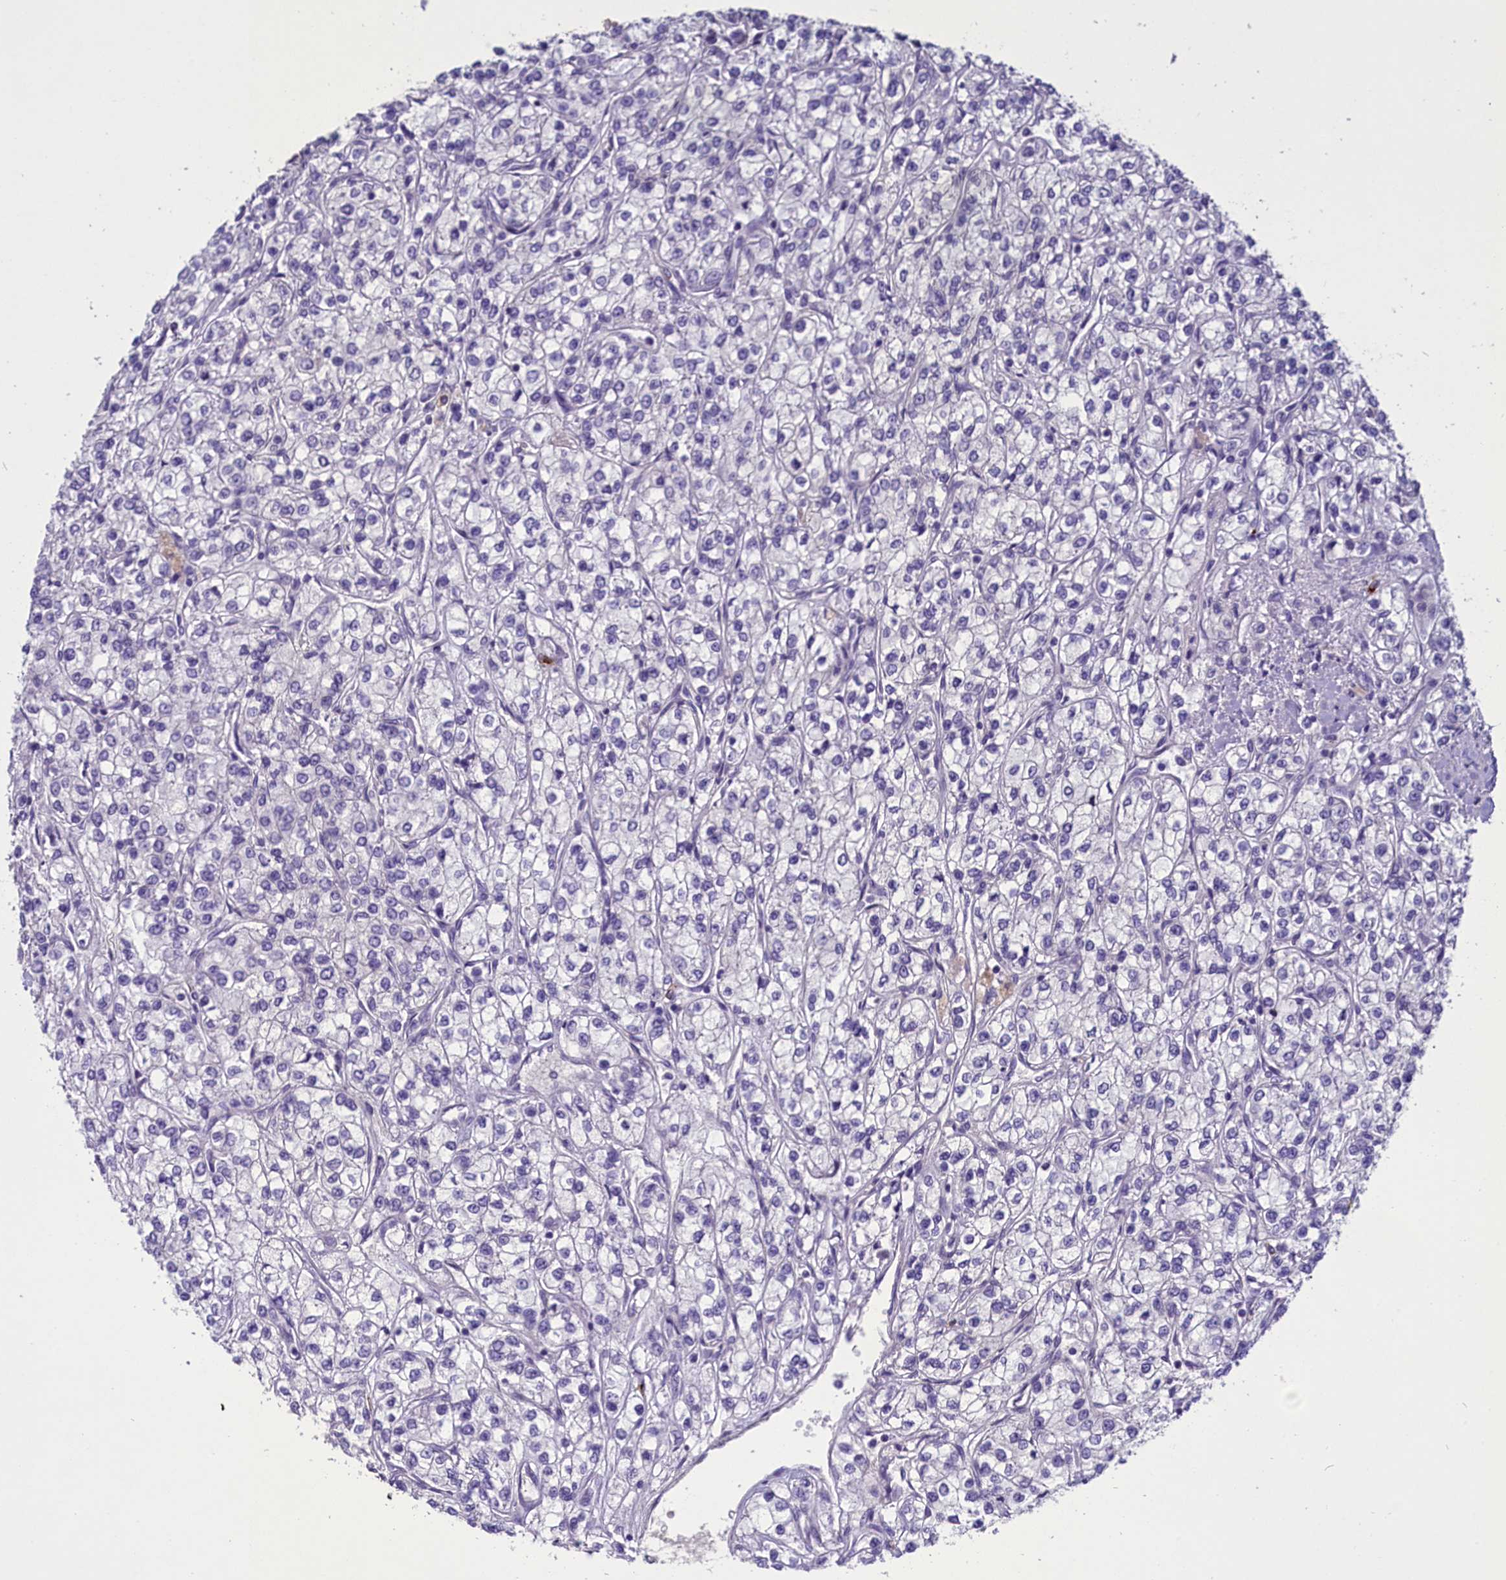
{"staining": {"intensity": "negative", "quantity": "none", "location": "none"}, "tissue": "renal cancer", "cell_type": "Tumor cells", "image_type": "cancer", "snomed": [{"axis": "morphology", "description": "Adenocarcinoma, NOS"}, {"axis": "topography", "description": "Kidney"}], "caption": "A photomicrograph of human renal cancer (adenocarcinoma) is negative for staining in tumor cells.", "gene": "ENPP6", "patient": {"sex": "male", "age": 80}}